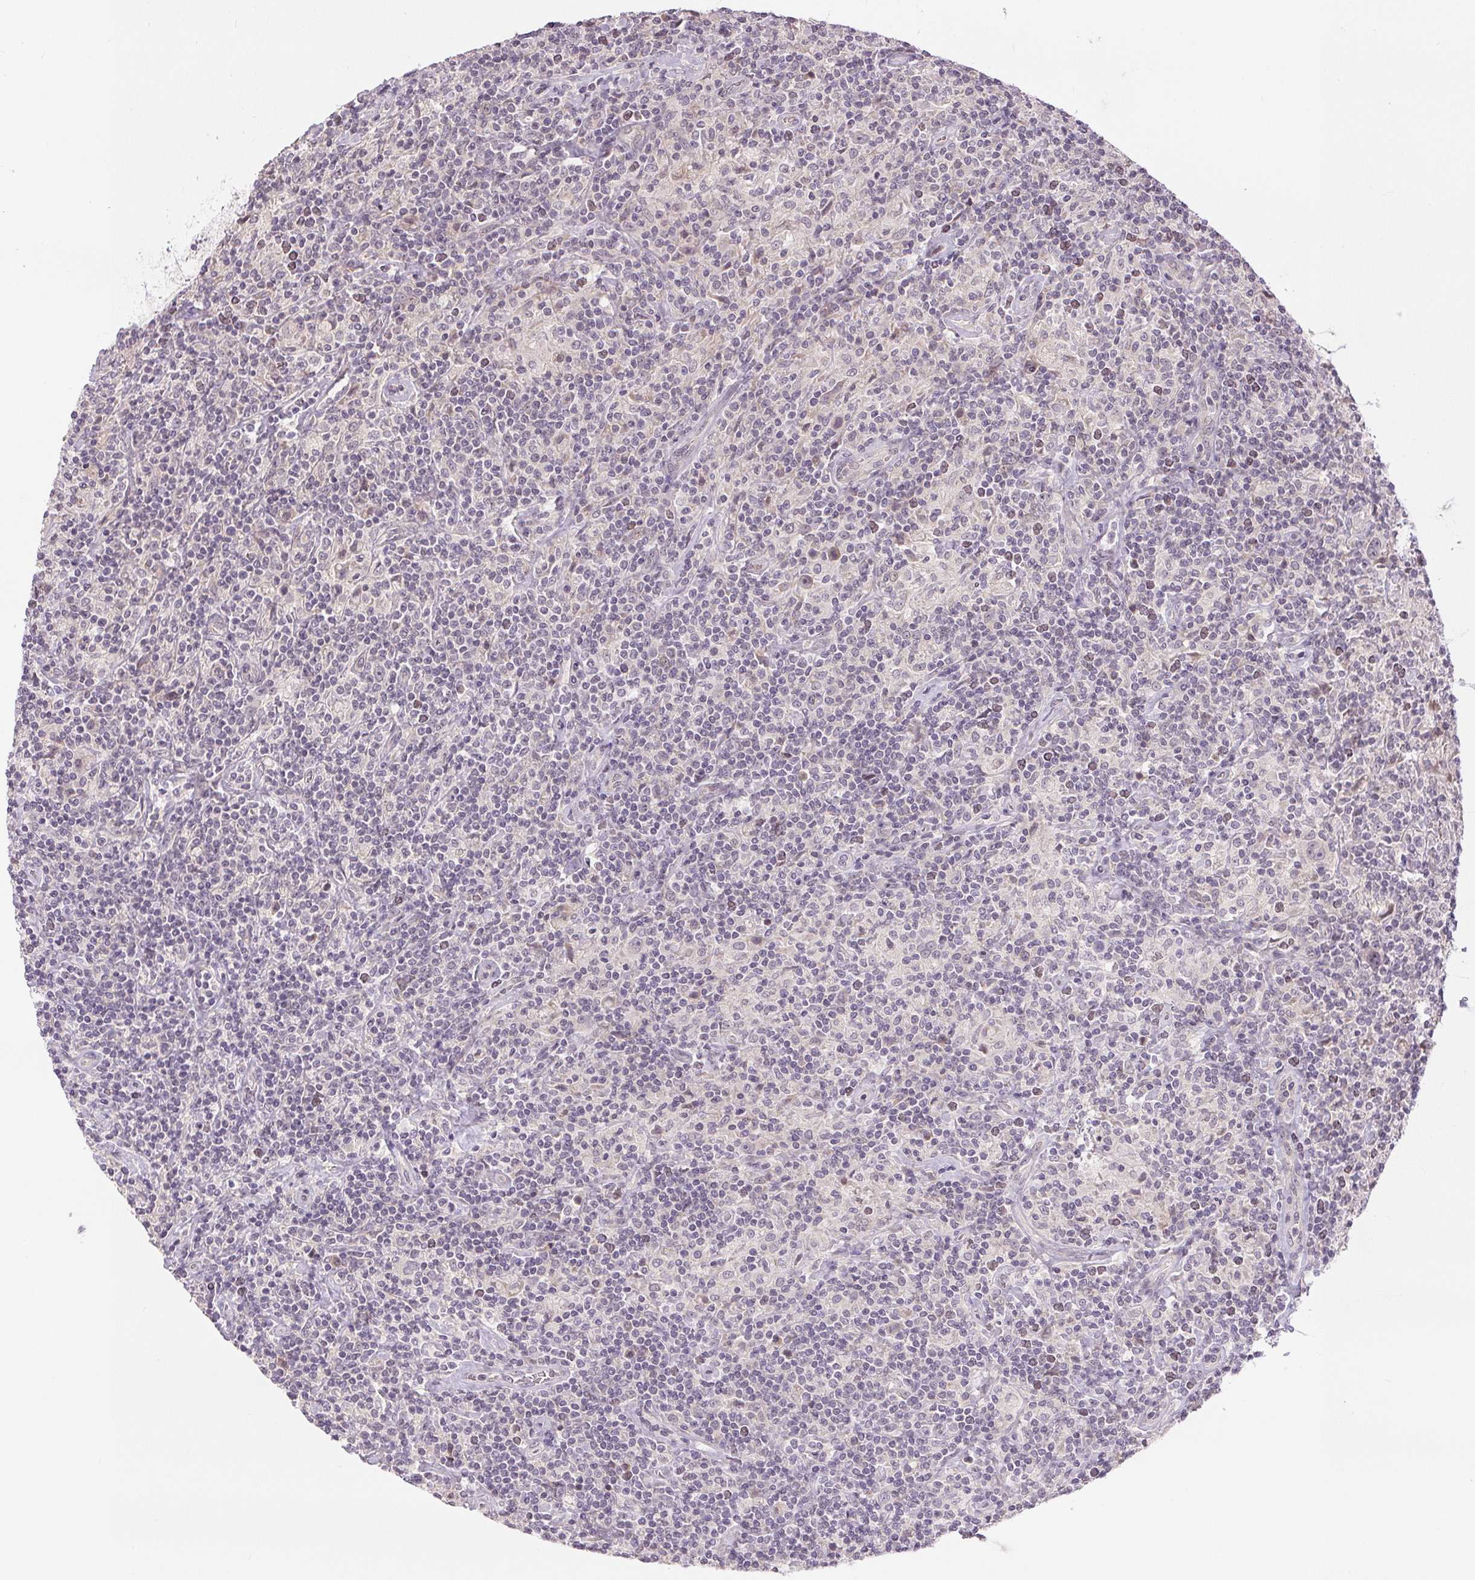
{"staining": {"intensity": "negative", "quantity": "none", "location": "none"}, "tissue": "lymphoma", "cell_type": "Tumor cells", "image_type": "cancer", "snomed": [{"axis": "morphology", "description": "Hodgkin's disease, NOS"}, {"axis": "topography", "description": "Lymph node"}], "caption": "Human lymphoma stained for a protein using immunohistochemistry (IHC) exhibits no expression in tumor cells.", "gene": "TTC23L", "patient": {"sex": "male", "age": 70}}